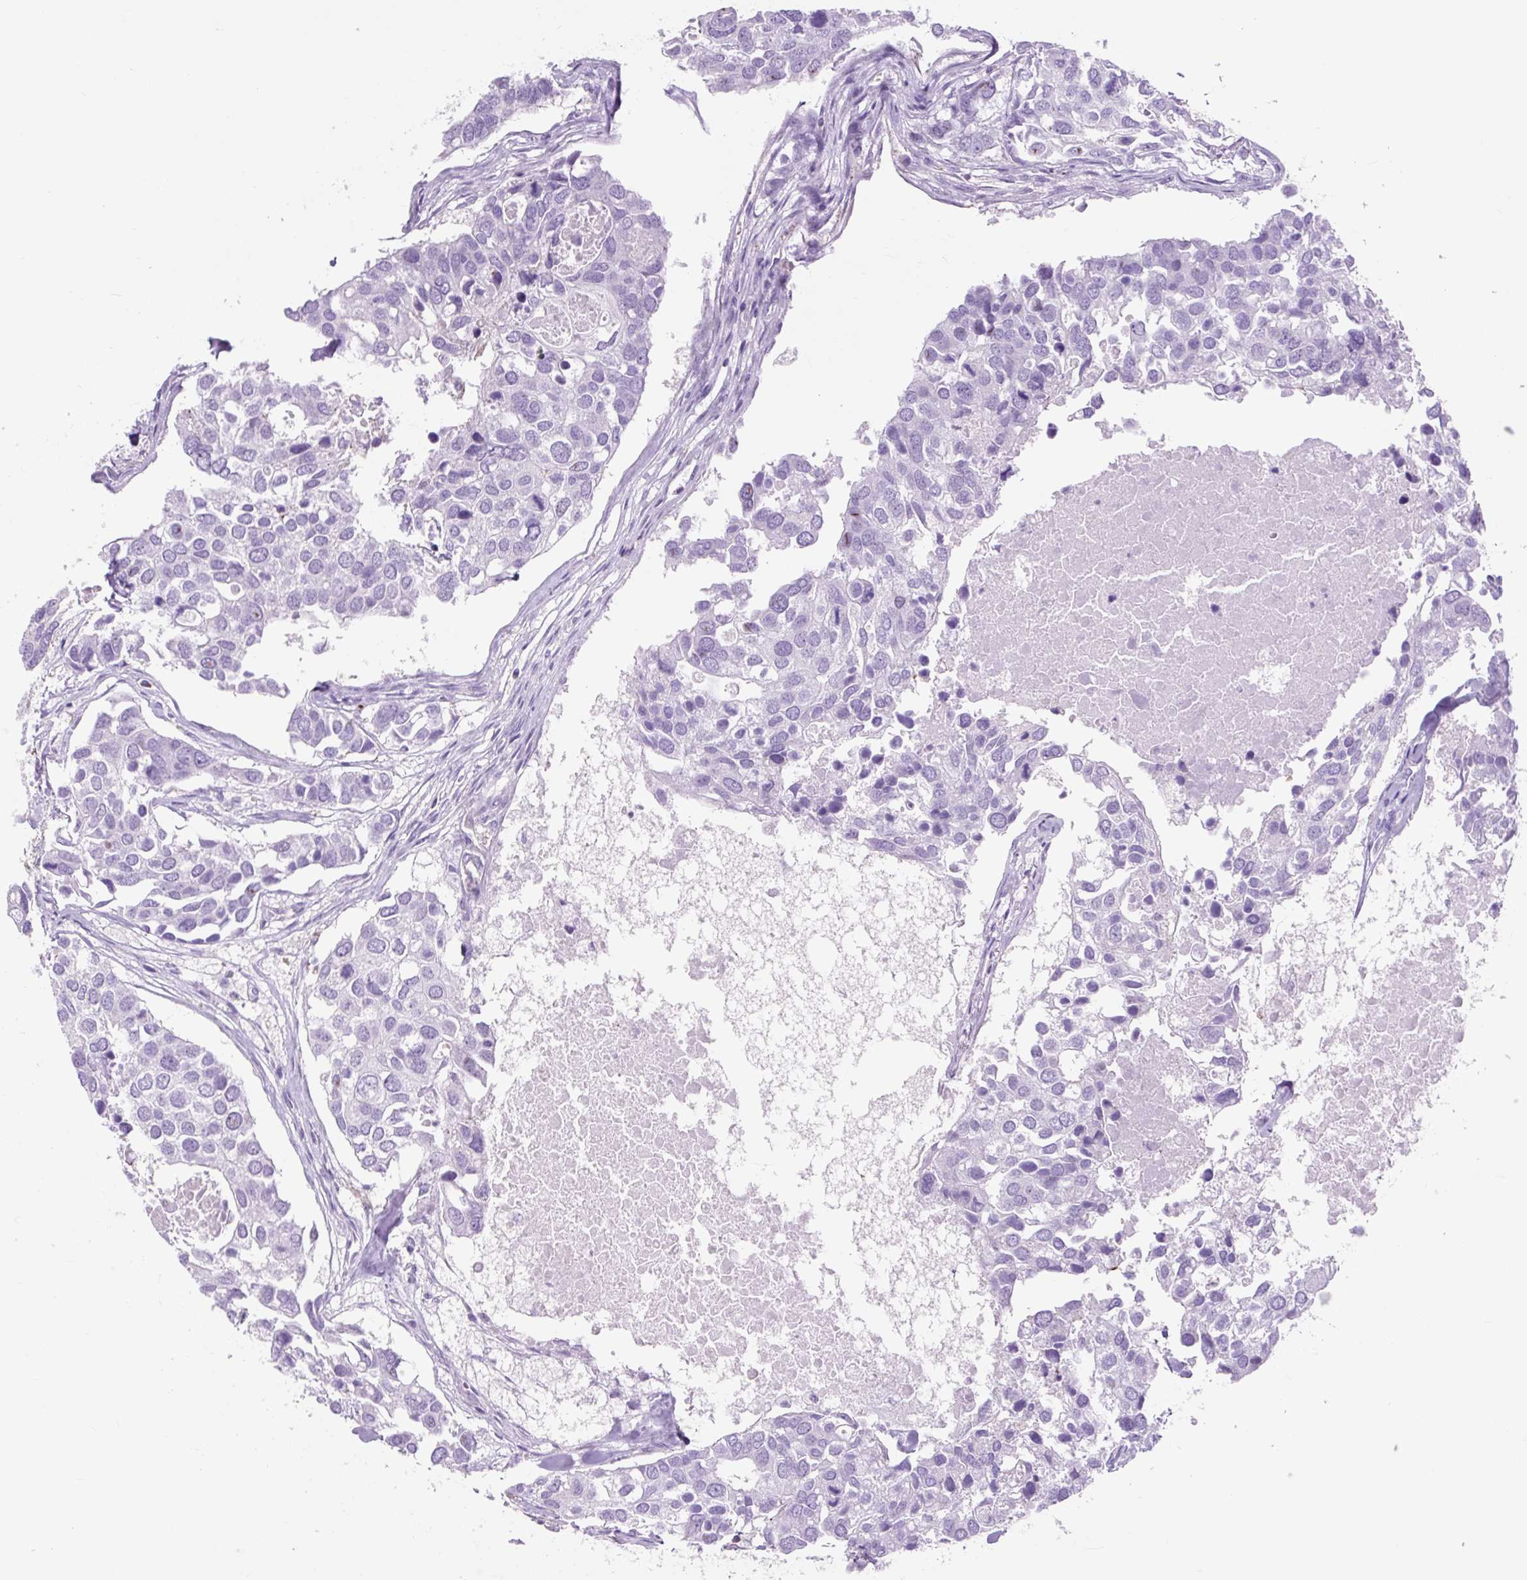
{"staining": {"intensity": "negative", "quantity": "none", "location": "none"}, "tissue": "breast cancer", "cell_type": "Tumor cells", "image_type": "cancer", "snomed": [{"axis": "morphology", "description": "Duct carcinoma"}, {"axis": "topography", "description": "Breast"}], "caption": "Protein analysis of breast cancer (intraductal carcinoma) shows no significant expression in tumor cells.", "gene": "OR10A7", "patient": {"sex": "female", "age": 83}}